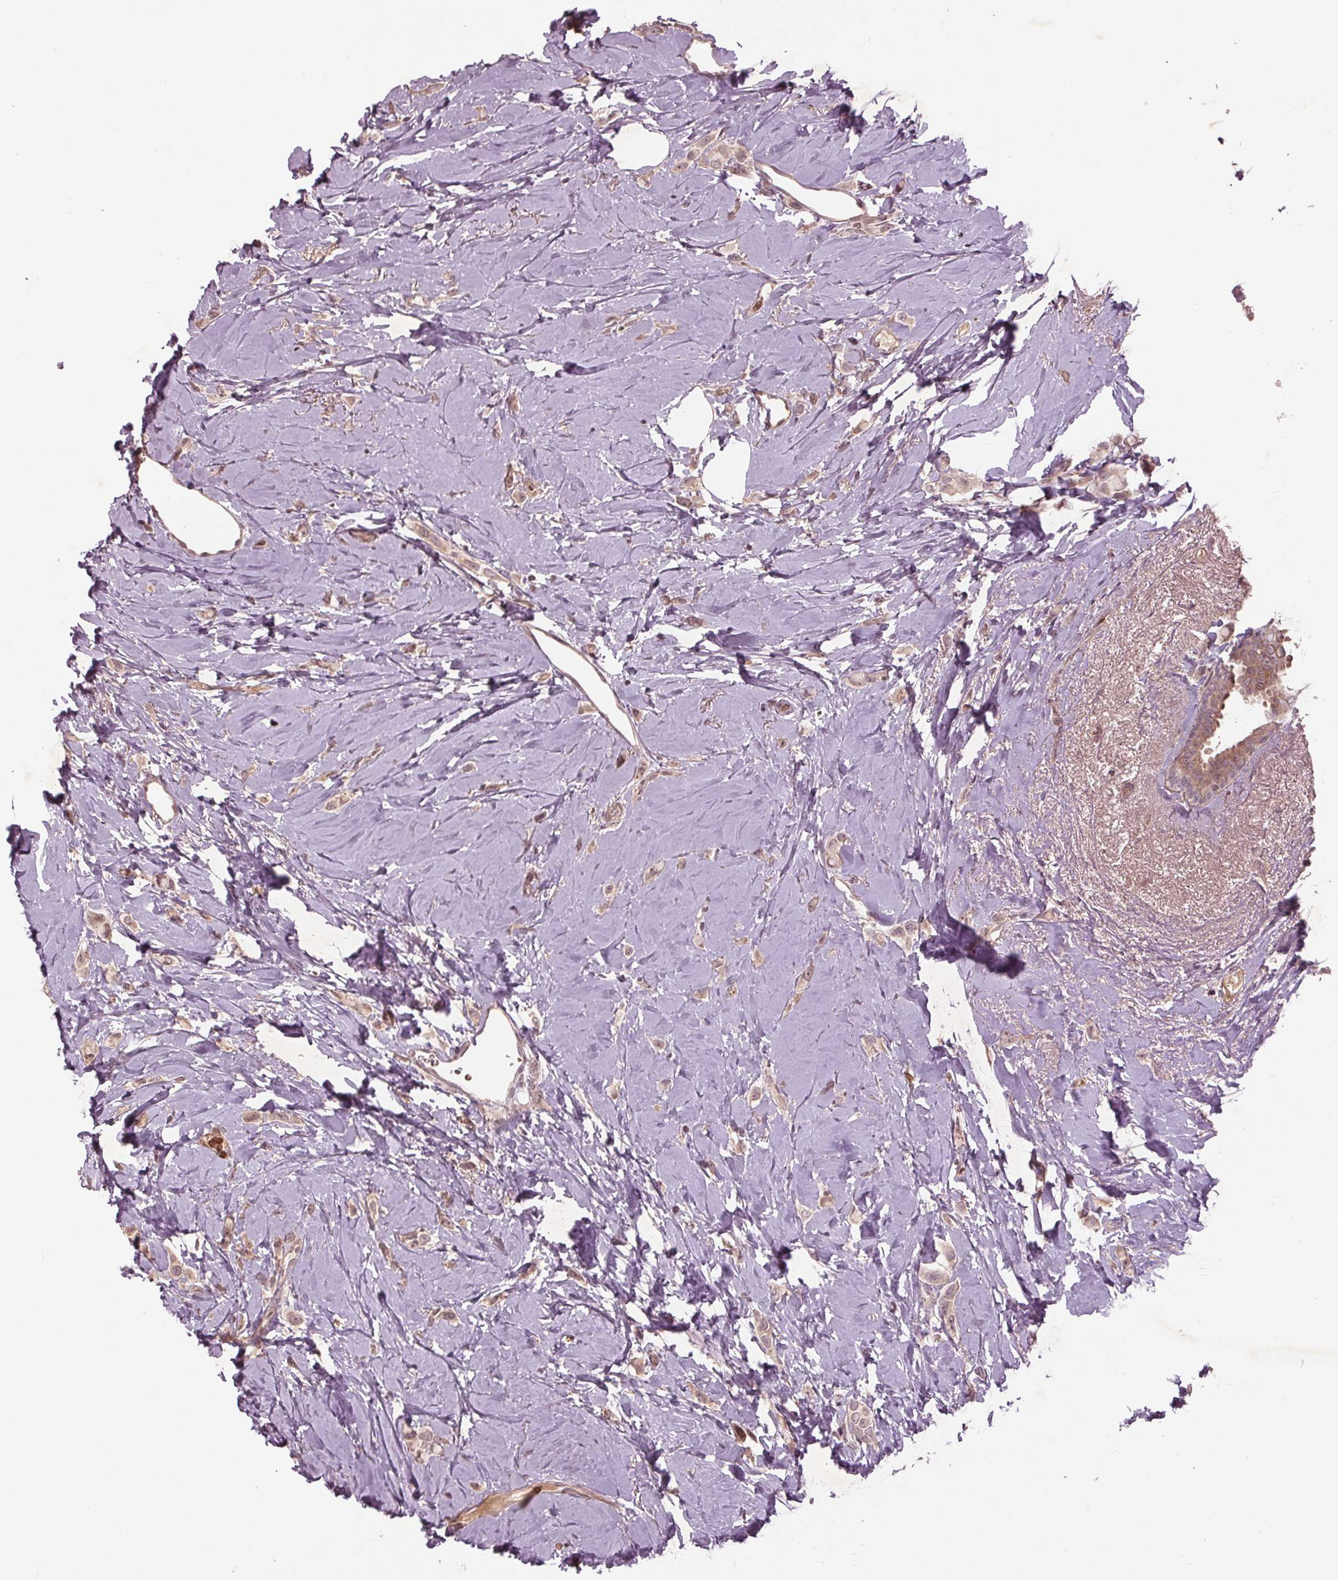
{"staining": {"intensity": "weak", "quantity": ">75%", "location": "cytoplasmic/membranous"}, "tissue": "breast cancer", "cell_type": "Tumor cells", "image_type": "cancer", "snomed": [{"axis": "morphology", "description": "Lobular carcinoma"}, {"axis": "topography", "description": "Breast"}], "caption": "Protein expression analysis of breast cancer (lobular carcinoma) displays weak cytoplasmic/membranous expression in approximately >75% of tumor cells.", "gene": "CDKL4", "patient": {"sex": "female", "age": 66}}